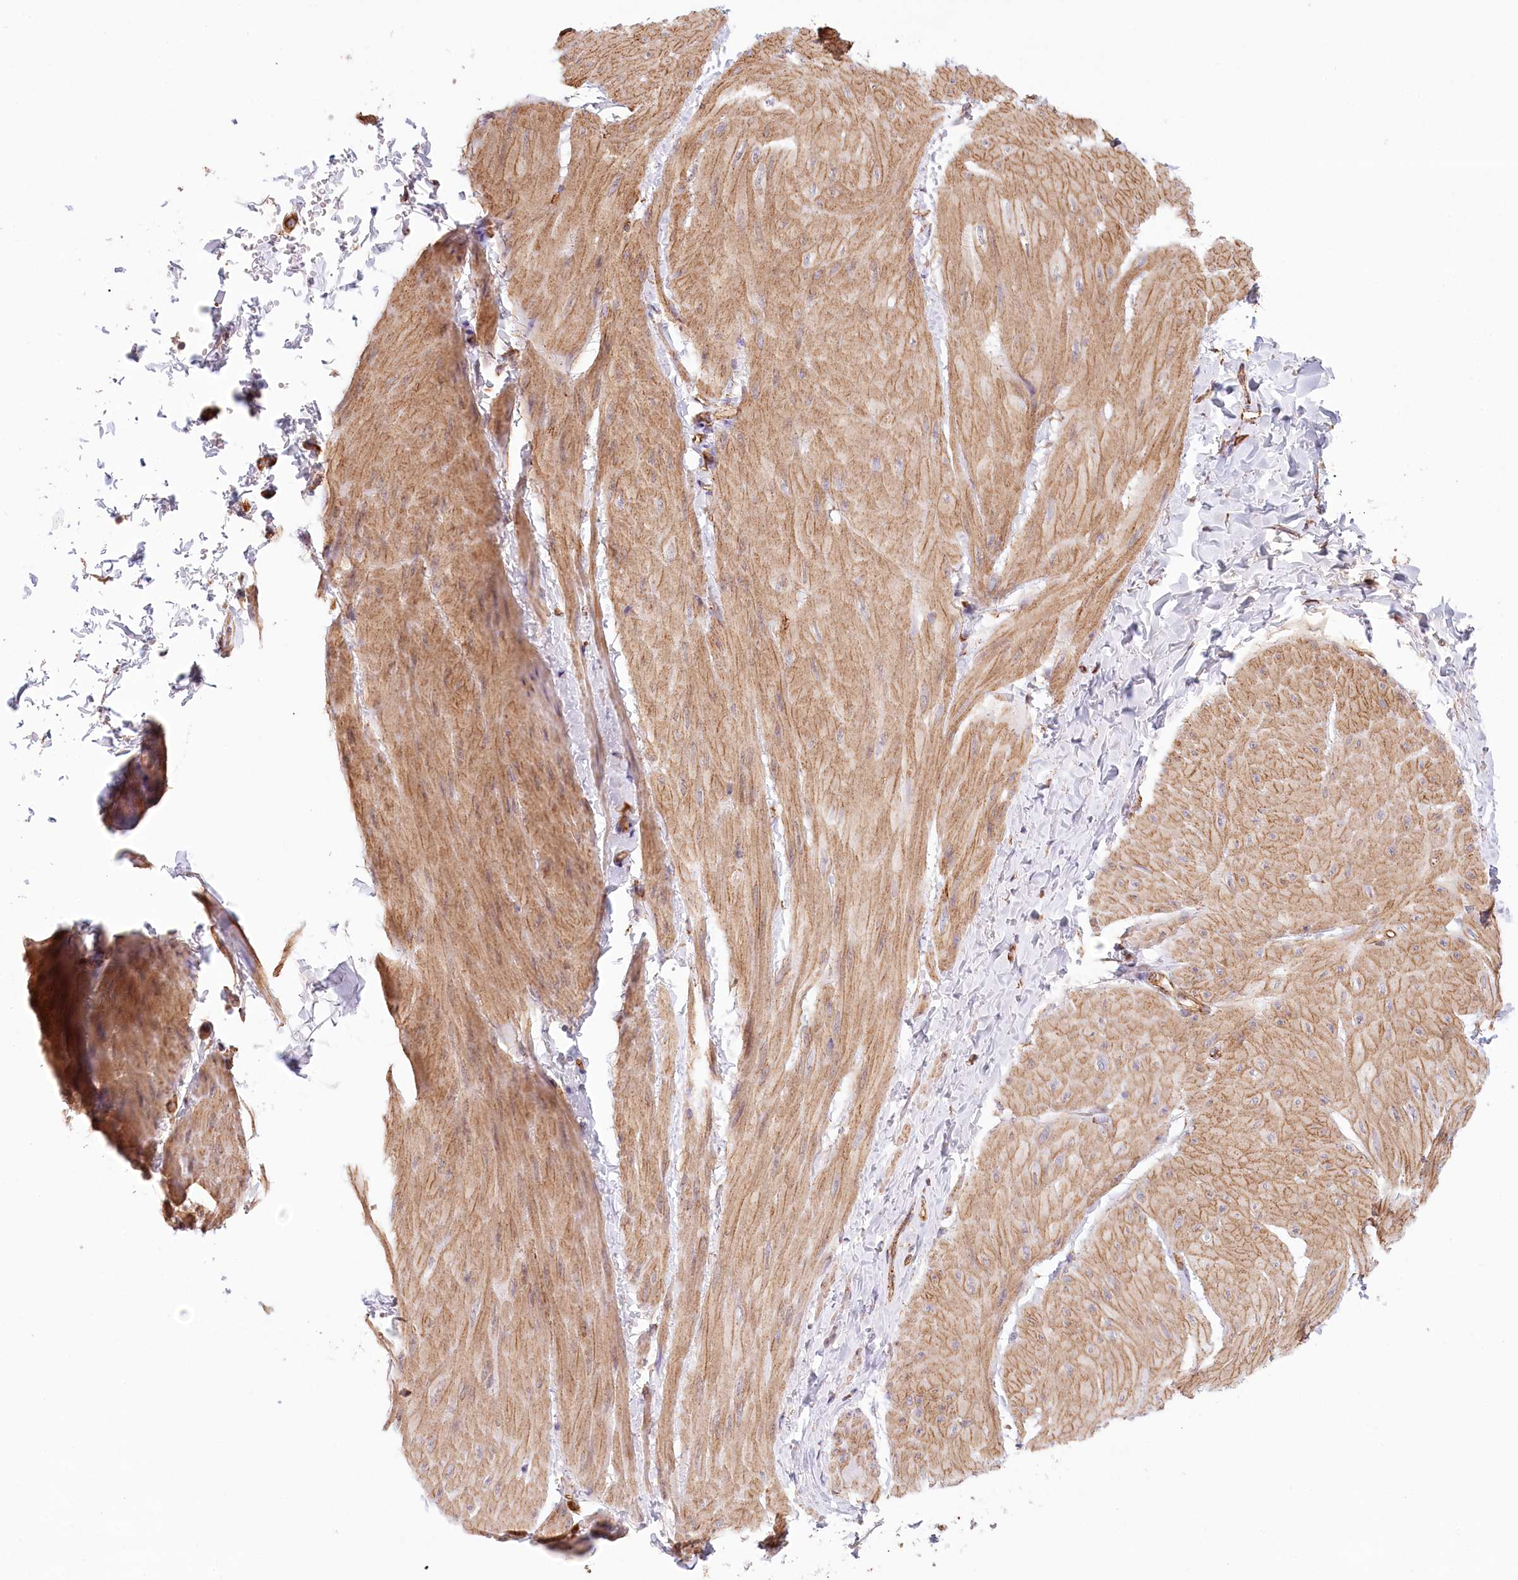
{"staining": {"intensity": "moderate", "quantity": ">75%", "location": "cytoplasmic/membranous"}, "tissue": "smooth muscle", "cell_type": "Smooth muscle cells", "image_type": "normal", "snomed": [{"axis": "morphology", "description": "Urothelial carcinoma, High grade"}, {"axis": "topography", "description": "Urinary bladder"}], "caption": "Immunohistochemical staining of benign human smooth muscle shows >75% levels of moderate cytoplasmic/membranous protein expression in about >75% of smooth muscle cells.", "gene": "UMPS", "patient": {"sex": "male", "age": 46}}